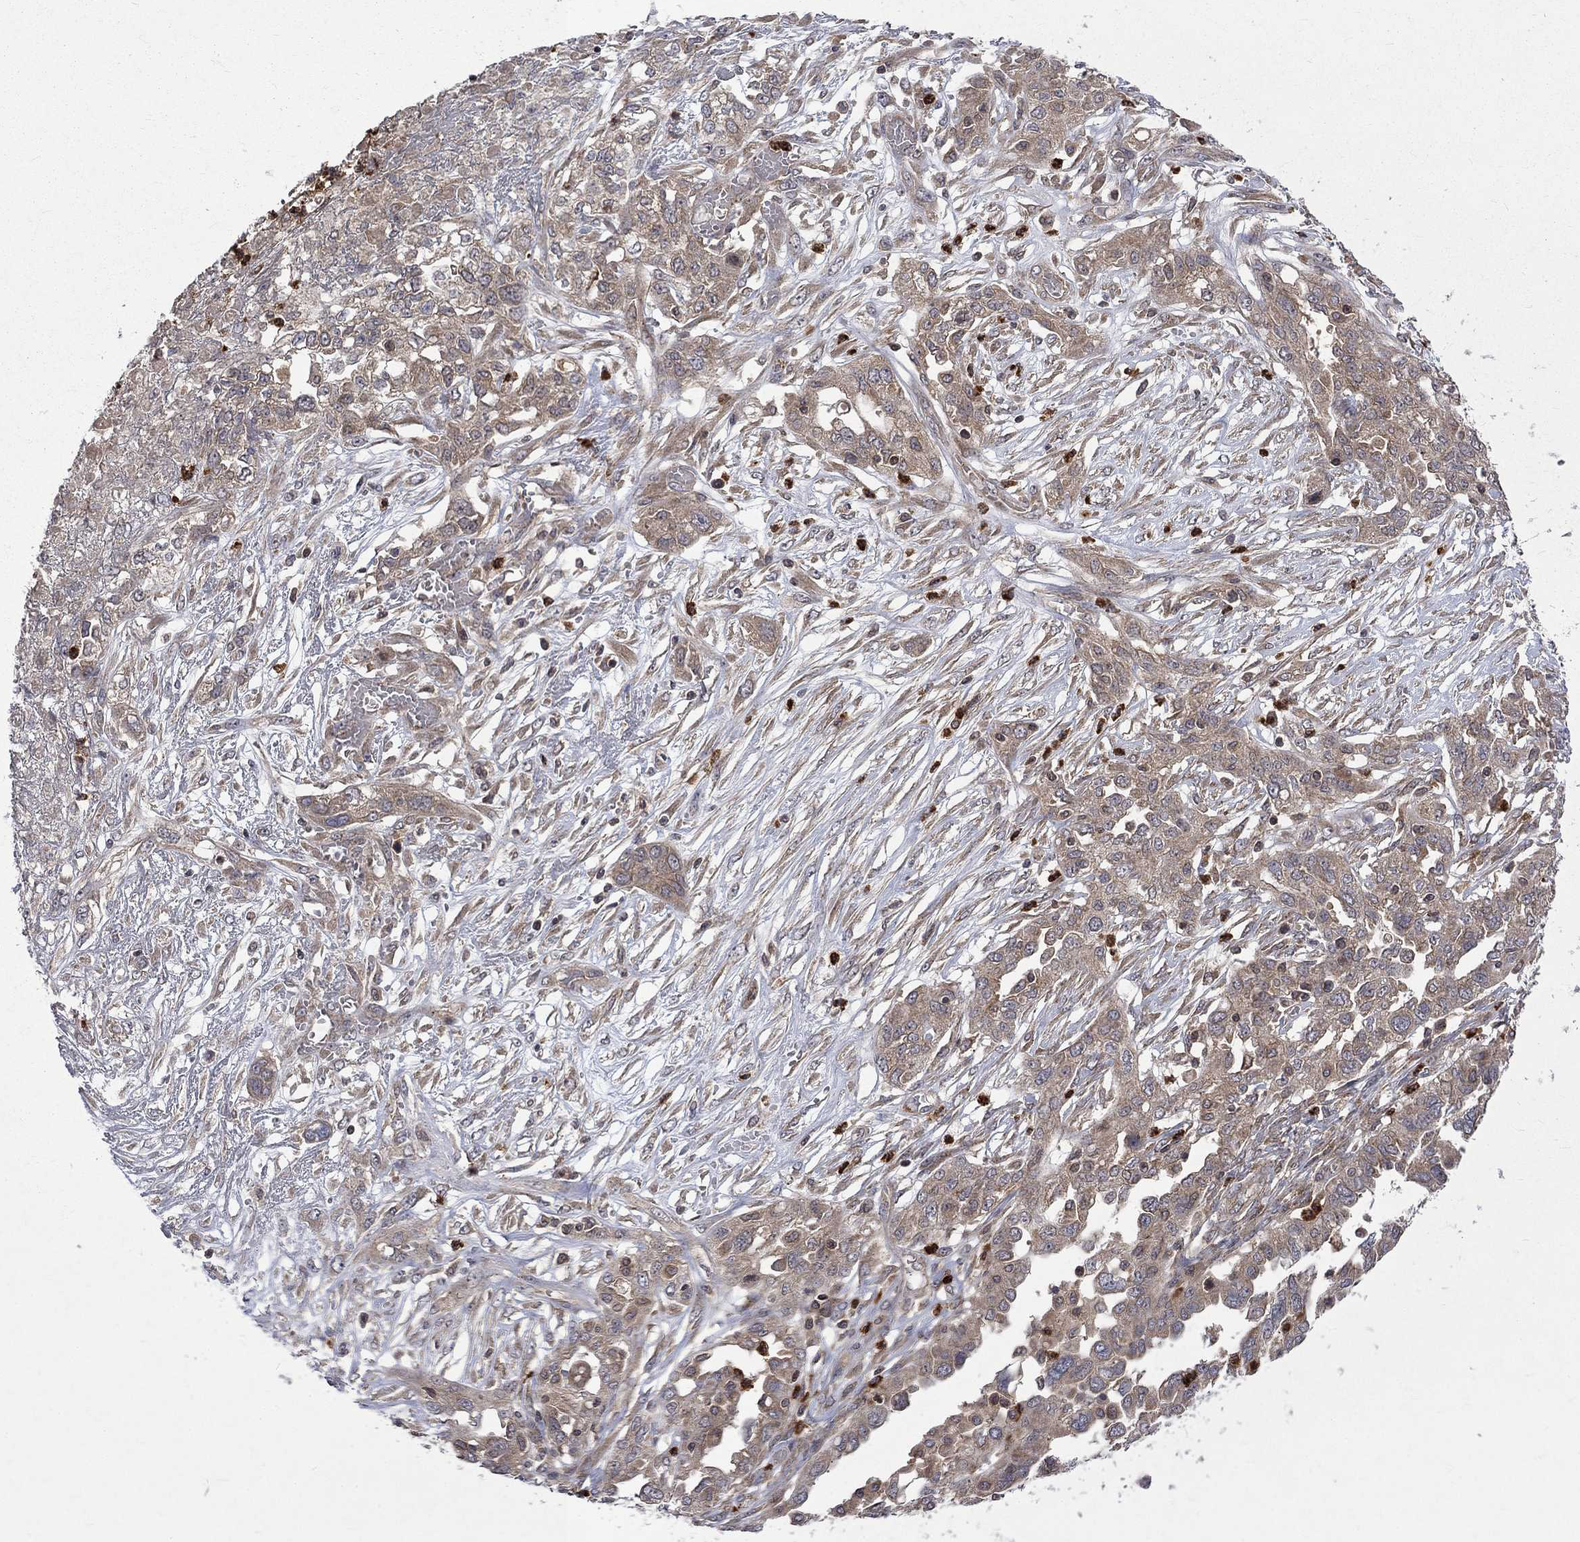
{"staining": {"intensity": "weak", "quantity": ">75%", "location": "cytoplasmic/membranous"}, "tissue": "ovarian cancer", "cell_type": "Tumor cells", "image_type": "cancer", "snomed": [{"axis": "morphology", "description": "Cystadenocarcinoma, serous, NOS"}, {"axis": "topography", "description": "Ovary"}], "caption": "Immunohistochemistry (IHC) micrograph of serous cystadenocarcinoma (ovarian) stained for a protein (brown), which shows low levels of weak cytoplasmic/membranous expression in about >75% of tumor cells.", "gene": "TMEM33", "patient": {"sex": "female", "age": 67}}